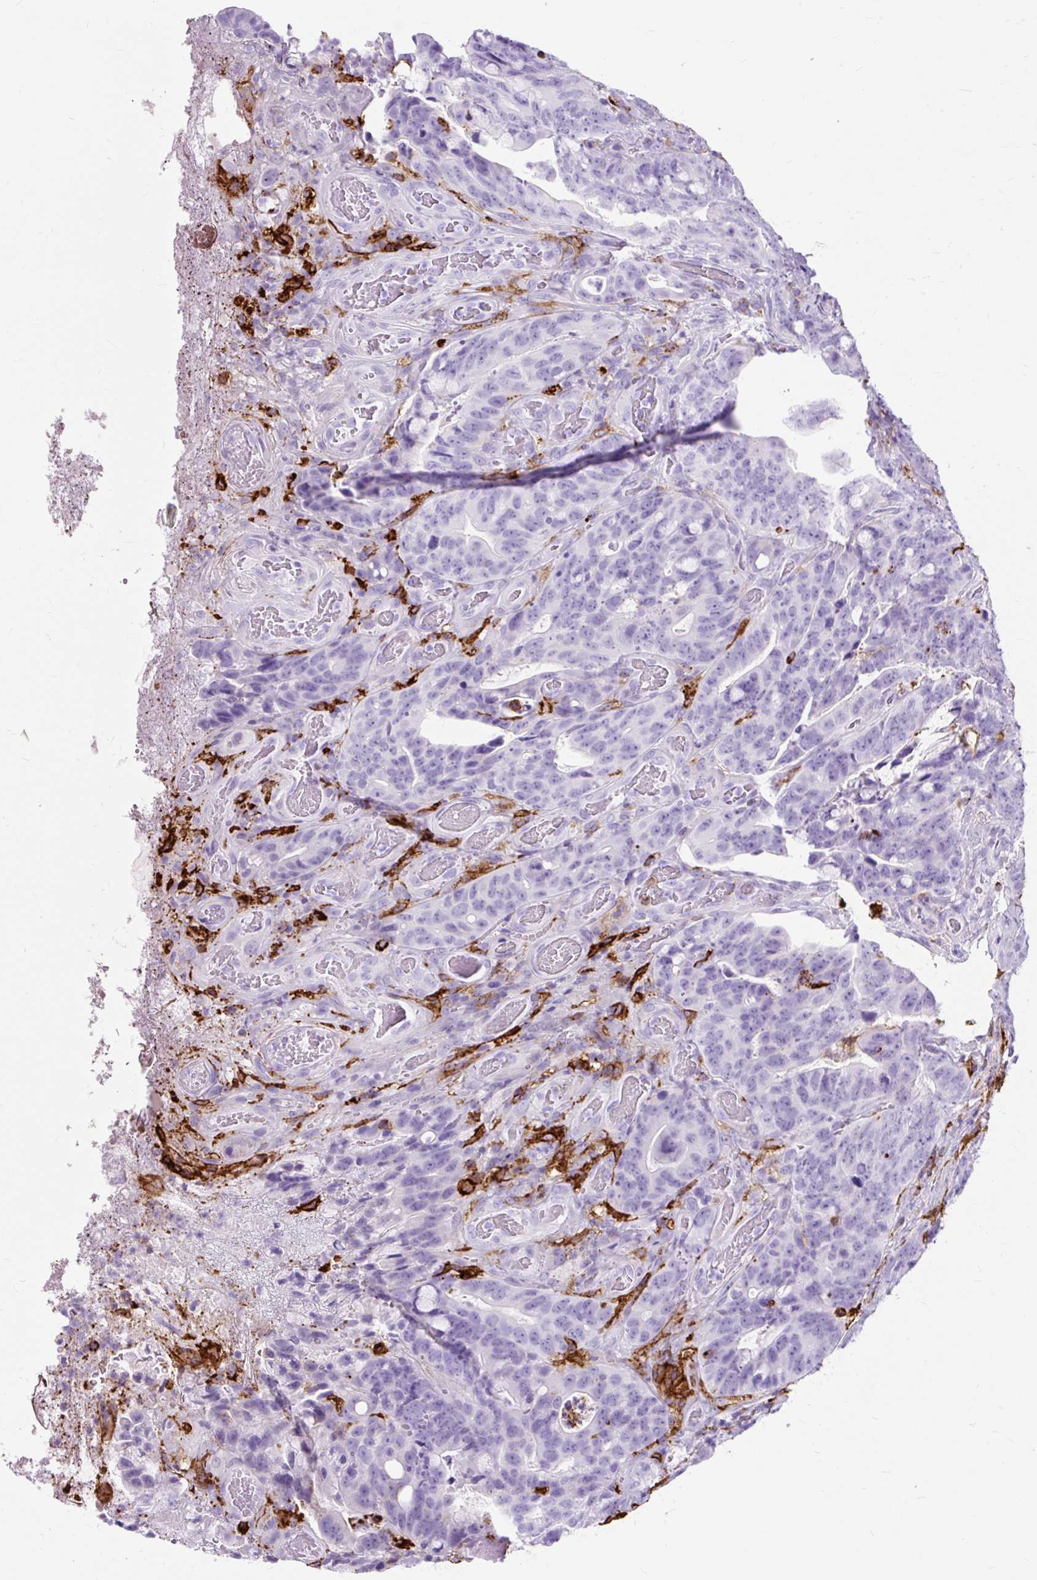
{"staining": {"intensity": "negative", "quantity": "none", "location": "none"}, "tissue": "colorectal cancer", "cell_type": "Tumor cells", "image_type": "cancer", "snomed": [{"axis": "morphology", "description": "Adenocarcinoma, NOS"}, {"axis": "topography", "description": "Colon"}], "caption": "This photomicrograph is of adenocarcinoma (colorectal) stained with IHC to label a protein in brown with the nuclei are counter-stained blue. There is no expression in tumor cells.", "gene": "HLA-DRA", "patient": {"sex": "female", "age": 82}}